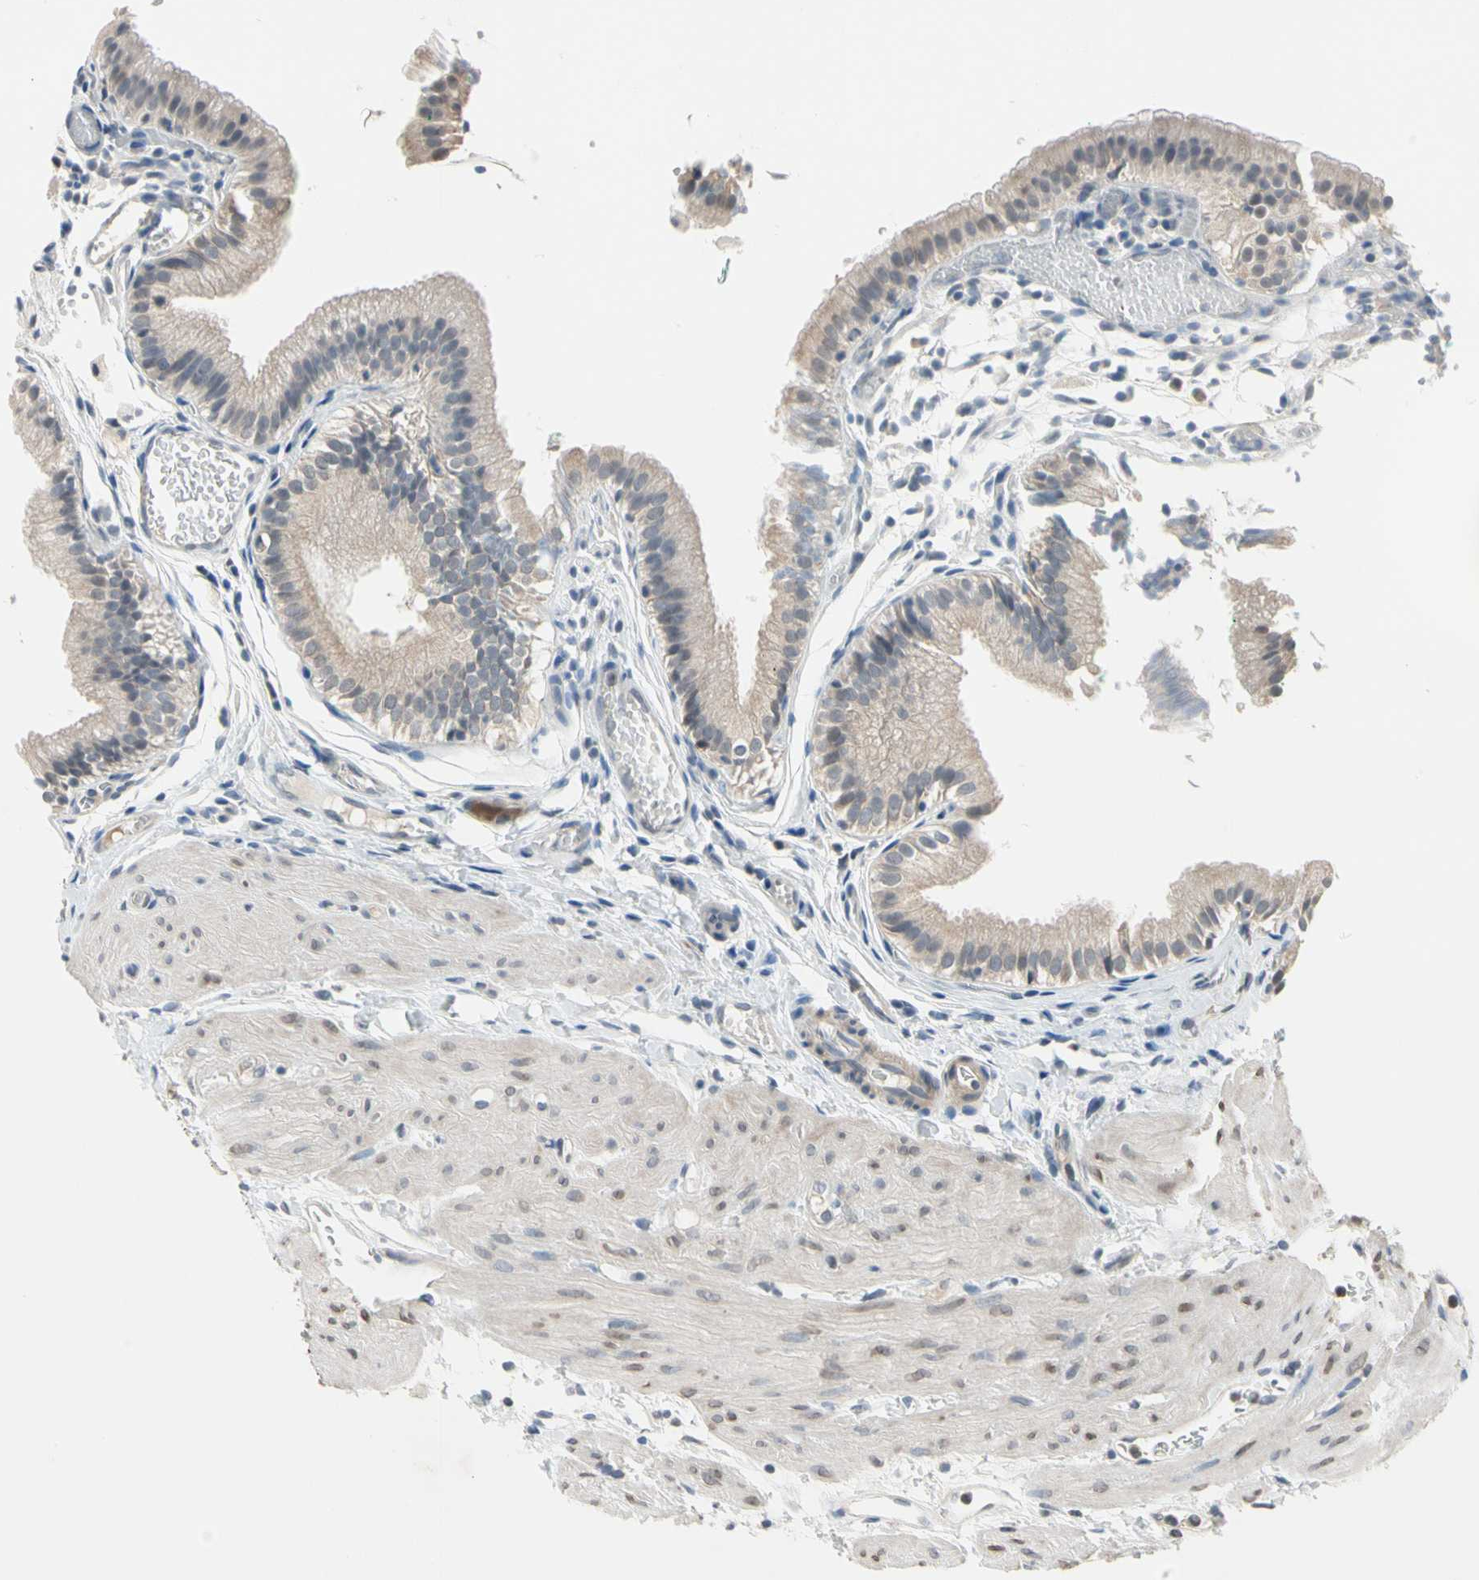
{"staining": {"intensity": "weak", "quantity": ">75%", "location": "cytoplasmic/membranous"}, "tissue": "gallbladder", "cell_type": "Glandular cells", "image_type": "normal", "snomed": [{"axis": "morphology", "description": "Normal tissue, NOS"}, {"axis": "topography", "description": "Gallbladder"}], "caption": "Immunohistochemical staining of benign human gallbladder shows >75% levels of weak cytoplasmic/membranous protein staining in about >75% of glandular cells.", "gene": "MARK1", "patient": {"sex": "female", "age": 26}}